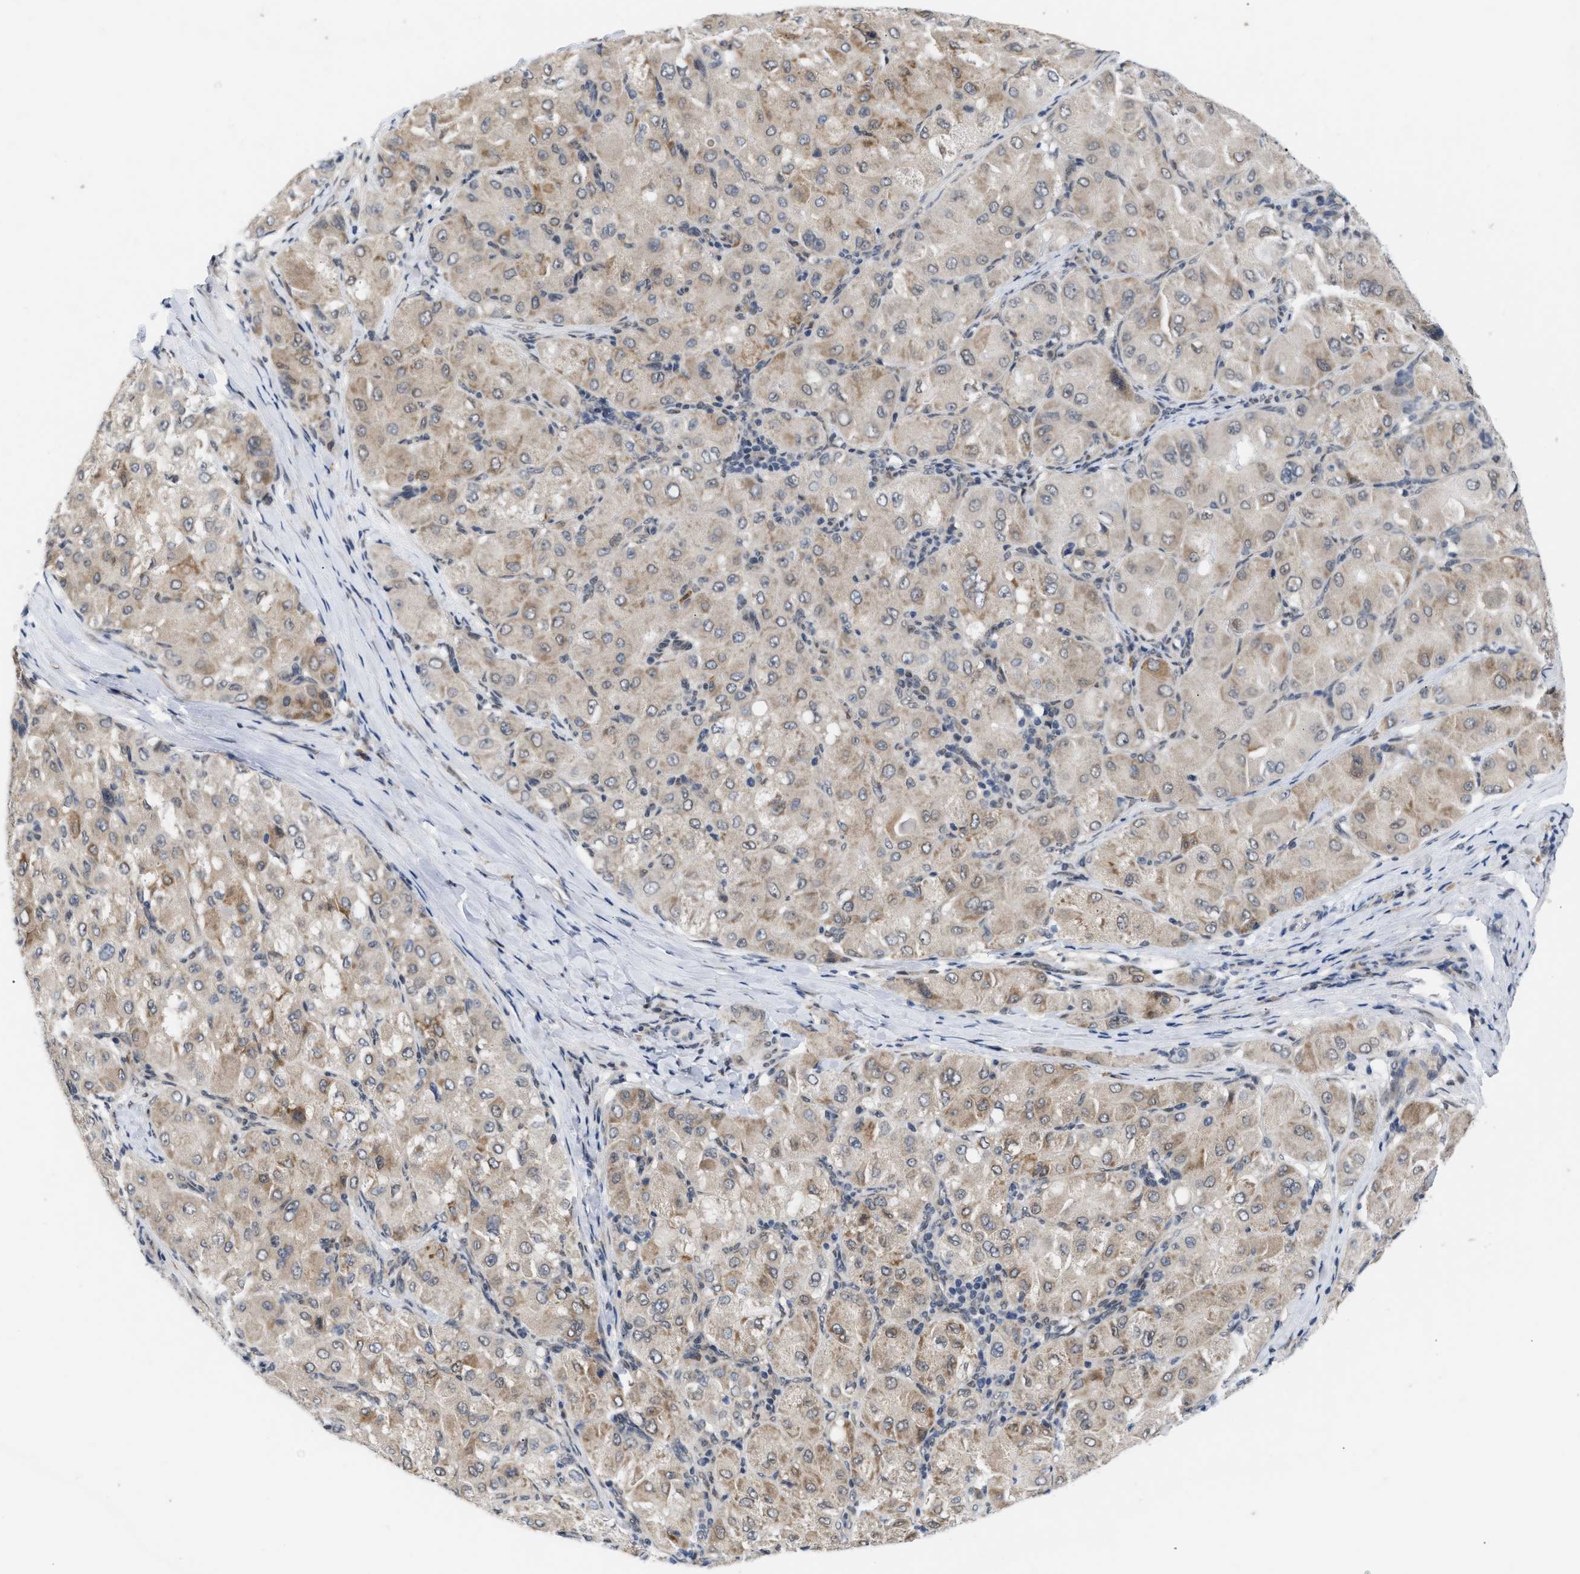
{"staining": {"intensity": "moderate", "quantity": ">75%", "location": "cytoplasmic/membranous"}, "tissue": "liver cancer", "cell_type": "Tumor cells", "image_type": "cancer", "snomed": [{"axis": "morphology", "description": "Carcinoma, Hepatocellular, NOS"}, {"axis": "topography", "description": "Liver"}], "caption": "This is an image of immunohistochemistry staining of hepatocellular carcinoma (liver), which shows moderate positivity in the cytoplasmic/membranous of tumor cells.", "gene": "TXNRD3", "patient": {"sex": "male", "age": 80}}